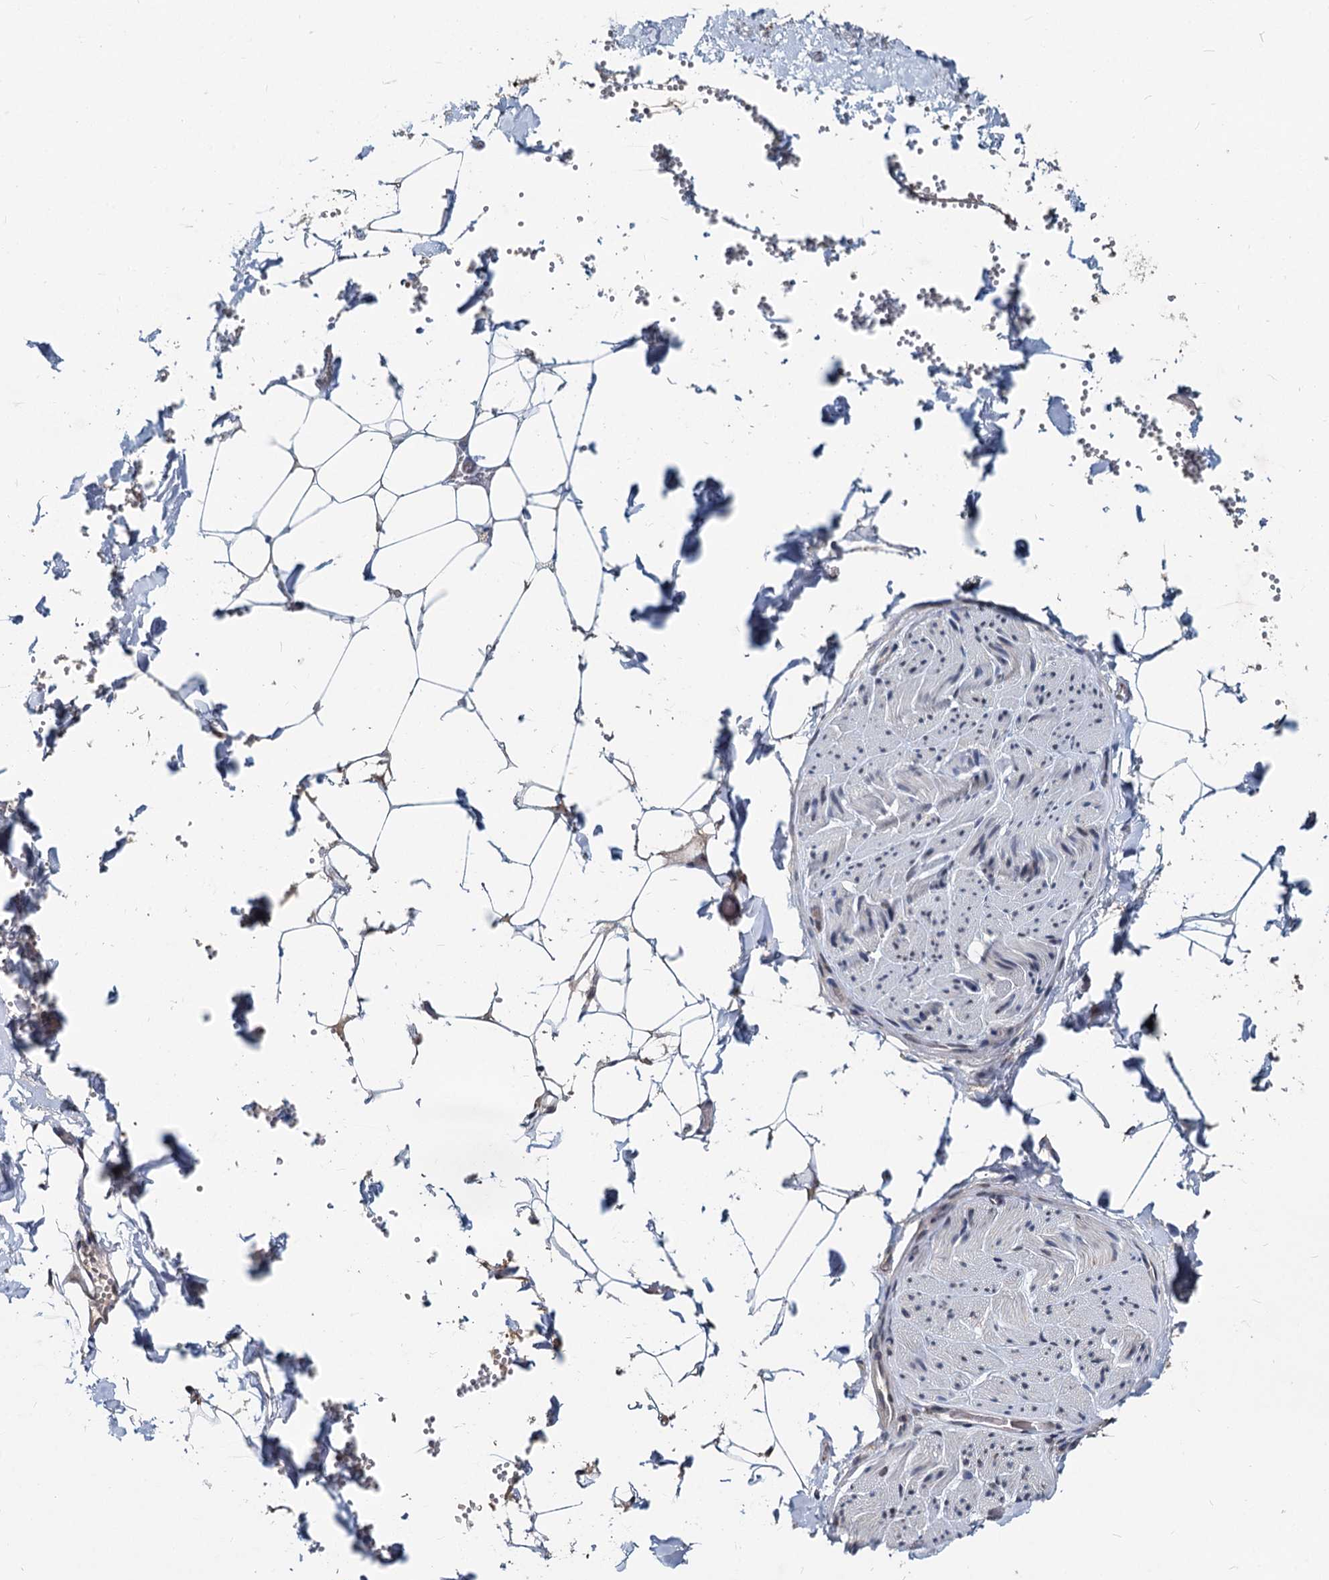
{"staining": {"intensity": "weak", "quantity": "<25%", "location": "nuclear"}, "tissue": "adipose tissue", "cell_type": "Adipocytes", "image_type": "normal", "snomed": [{"axis": "morphology", "description": "Normal tissue, NOS"}, {"axis": "topography", "description": "Gallbladder"}, {"axis": "topography", "description": "Peripheral nerve tissue"}], "caption": "Photomicrograph shows no protein expression in adipocytes of normal adipose tissue.", "gene": "RITA1", "patient": {"sex": "male", "age": 38}}